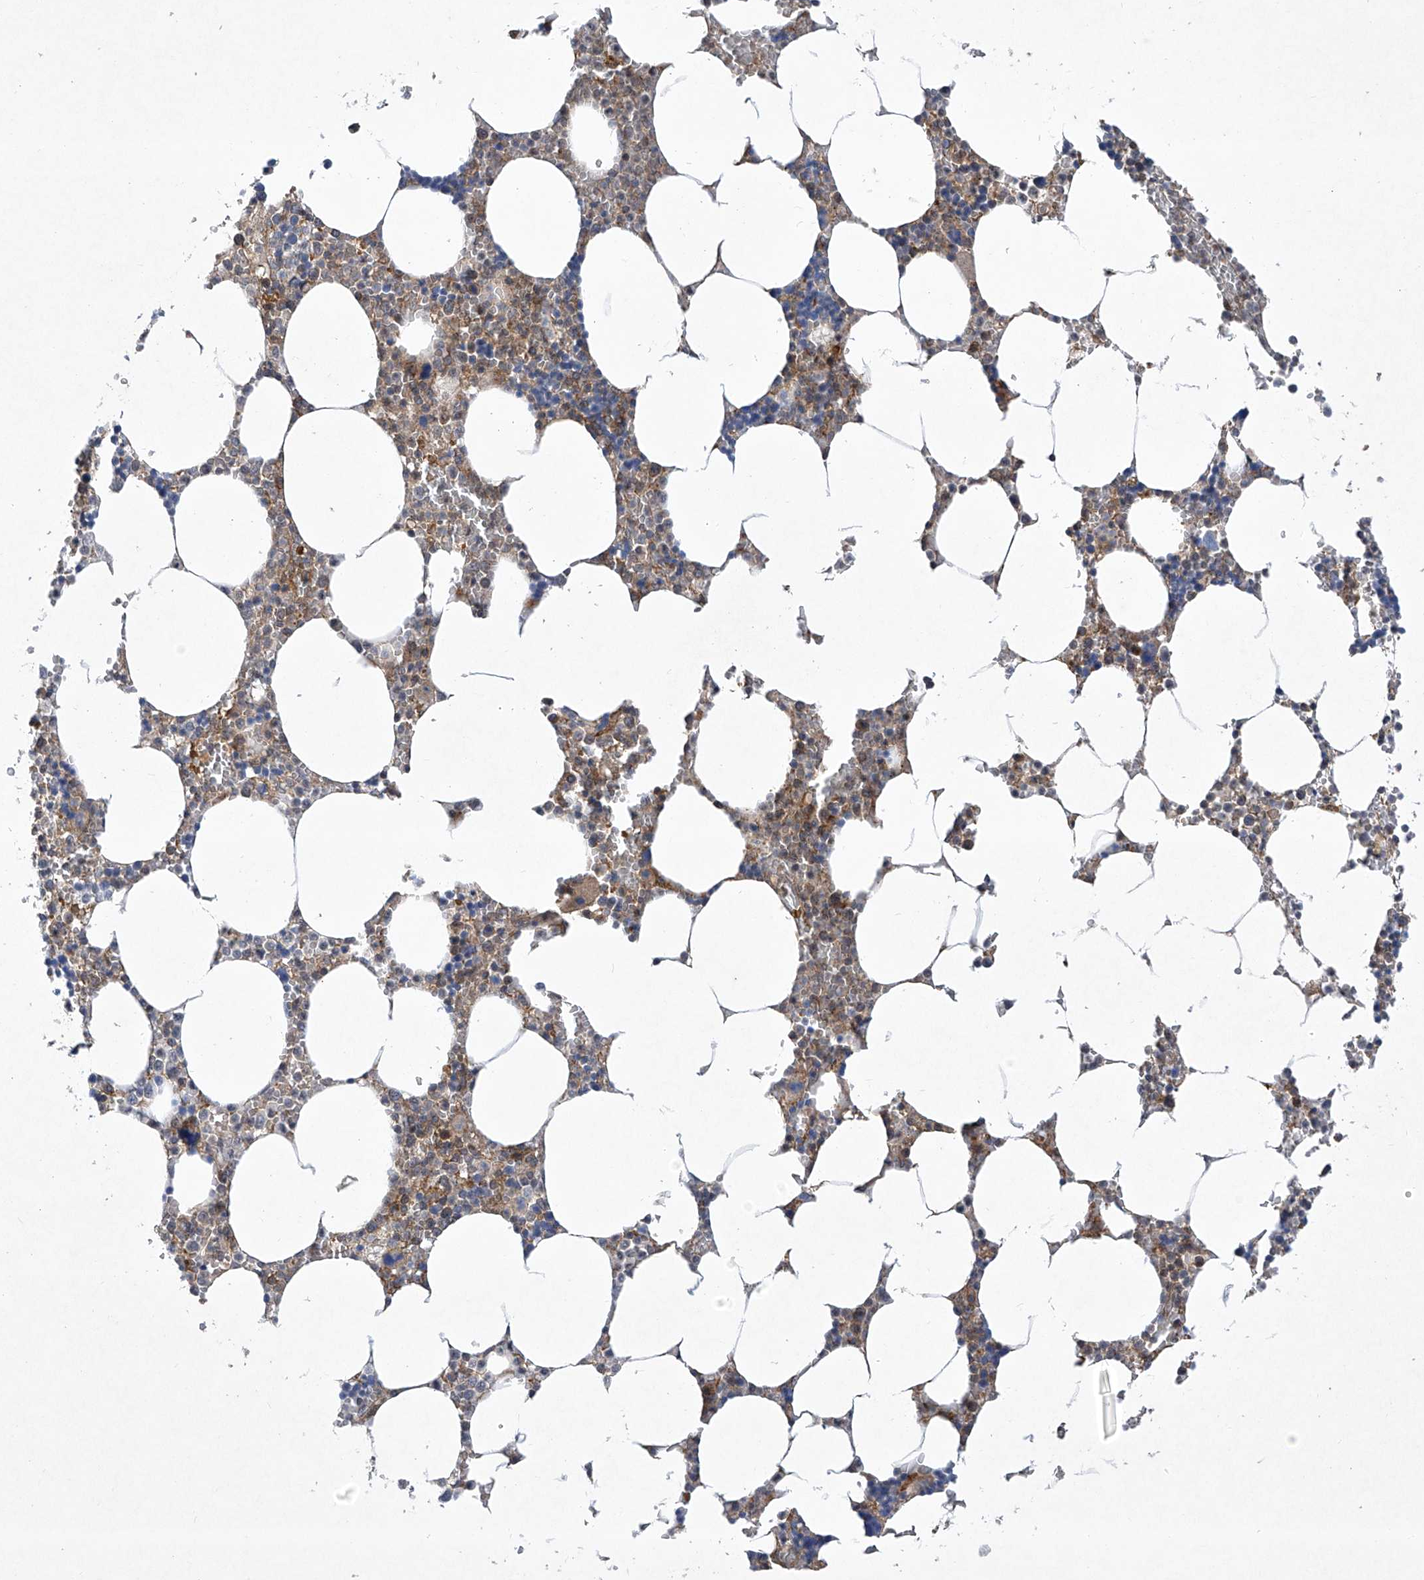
{"staining": {"intensity": "weak", "quantity": ">75%", "location": "cytoplasmic/membranous"}, "tissue": "bone marrow", "cell_type": "Hematopoietic cells", "image_type": "normal", "snomed": [{"axis": "morphology", "description": "Normal tissue, NOS"}, {"axis": "topography", "description": "Bone marrow"}], "caption": "Immunohistochemistry (IHC) (DAB) staining of unremarkable human bone marrow demonstrates weak cytoplasmic/membranous protein positivity in approximately >75% of hematopoietic cells.", "gene": "CISH", "patient": {"sex": "male", "age": 70}}